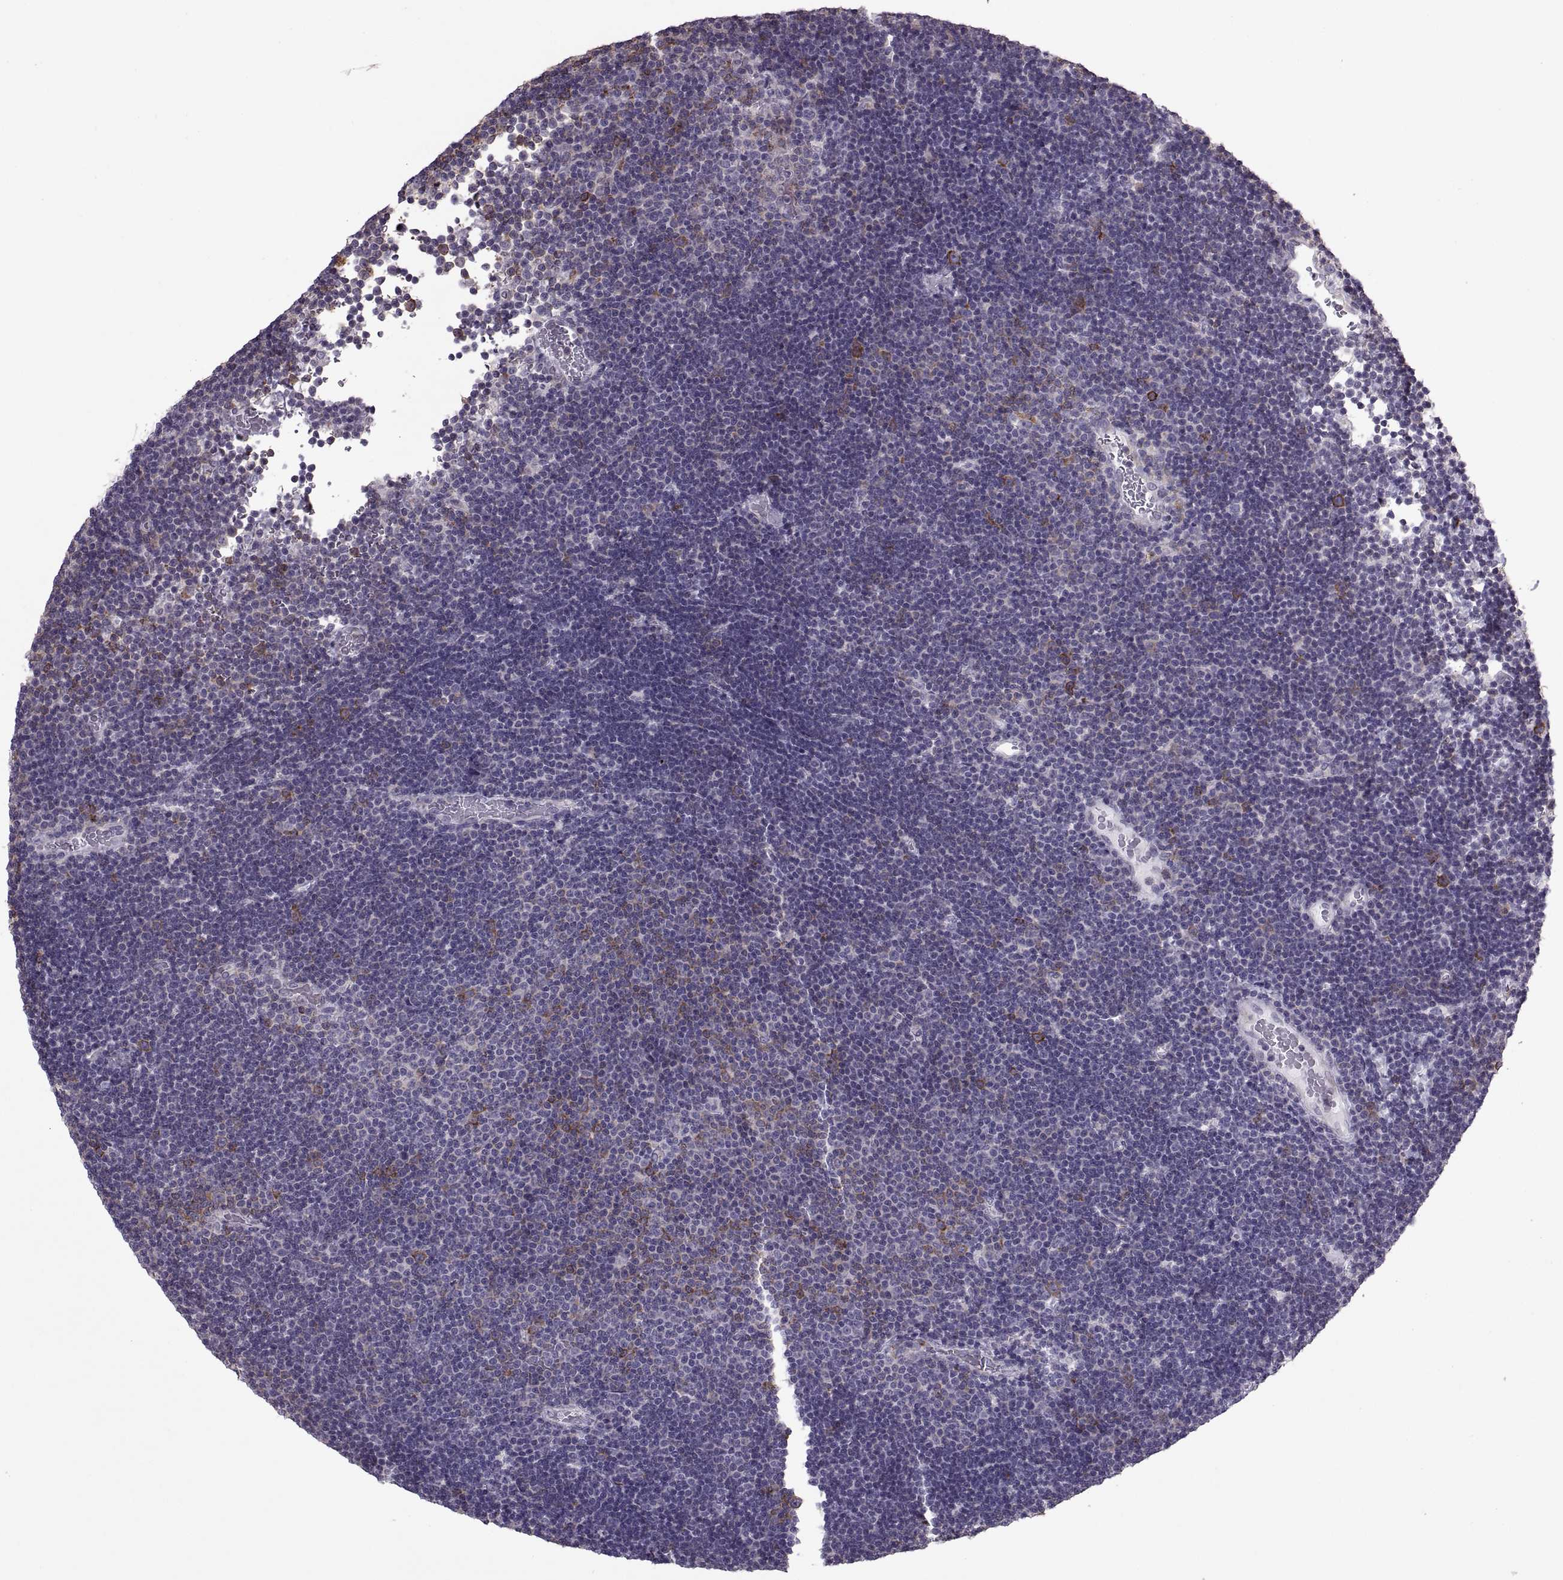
{"staining": {"intensity": "moderate", "quantity": "<25%", "location": "cytoplasmic/membranous"}, "tissue": "lymphoma", "cell_type": "Tumor cells", "image_type": "cancer", "snomed": [{"axis": "morphology", "description": "Malignant lymphoma, non-Hodgkin's type, Low grade"}, {"axis": "topography", "description": "Brain"}], "caption": "This histopathology image displays IHC staining of lymphoma, with low moderate cytoplasmic/membranous positivity in about <25% of tumor cells.", "gene": "PABPC1", "patient": {"sex": "female", "age": 66}}